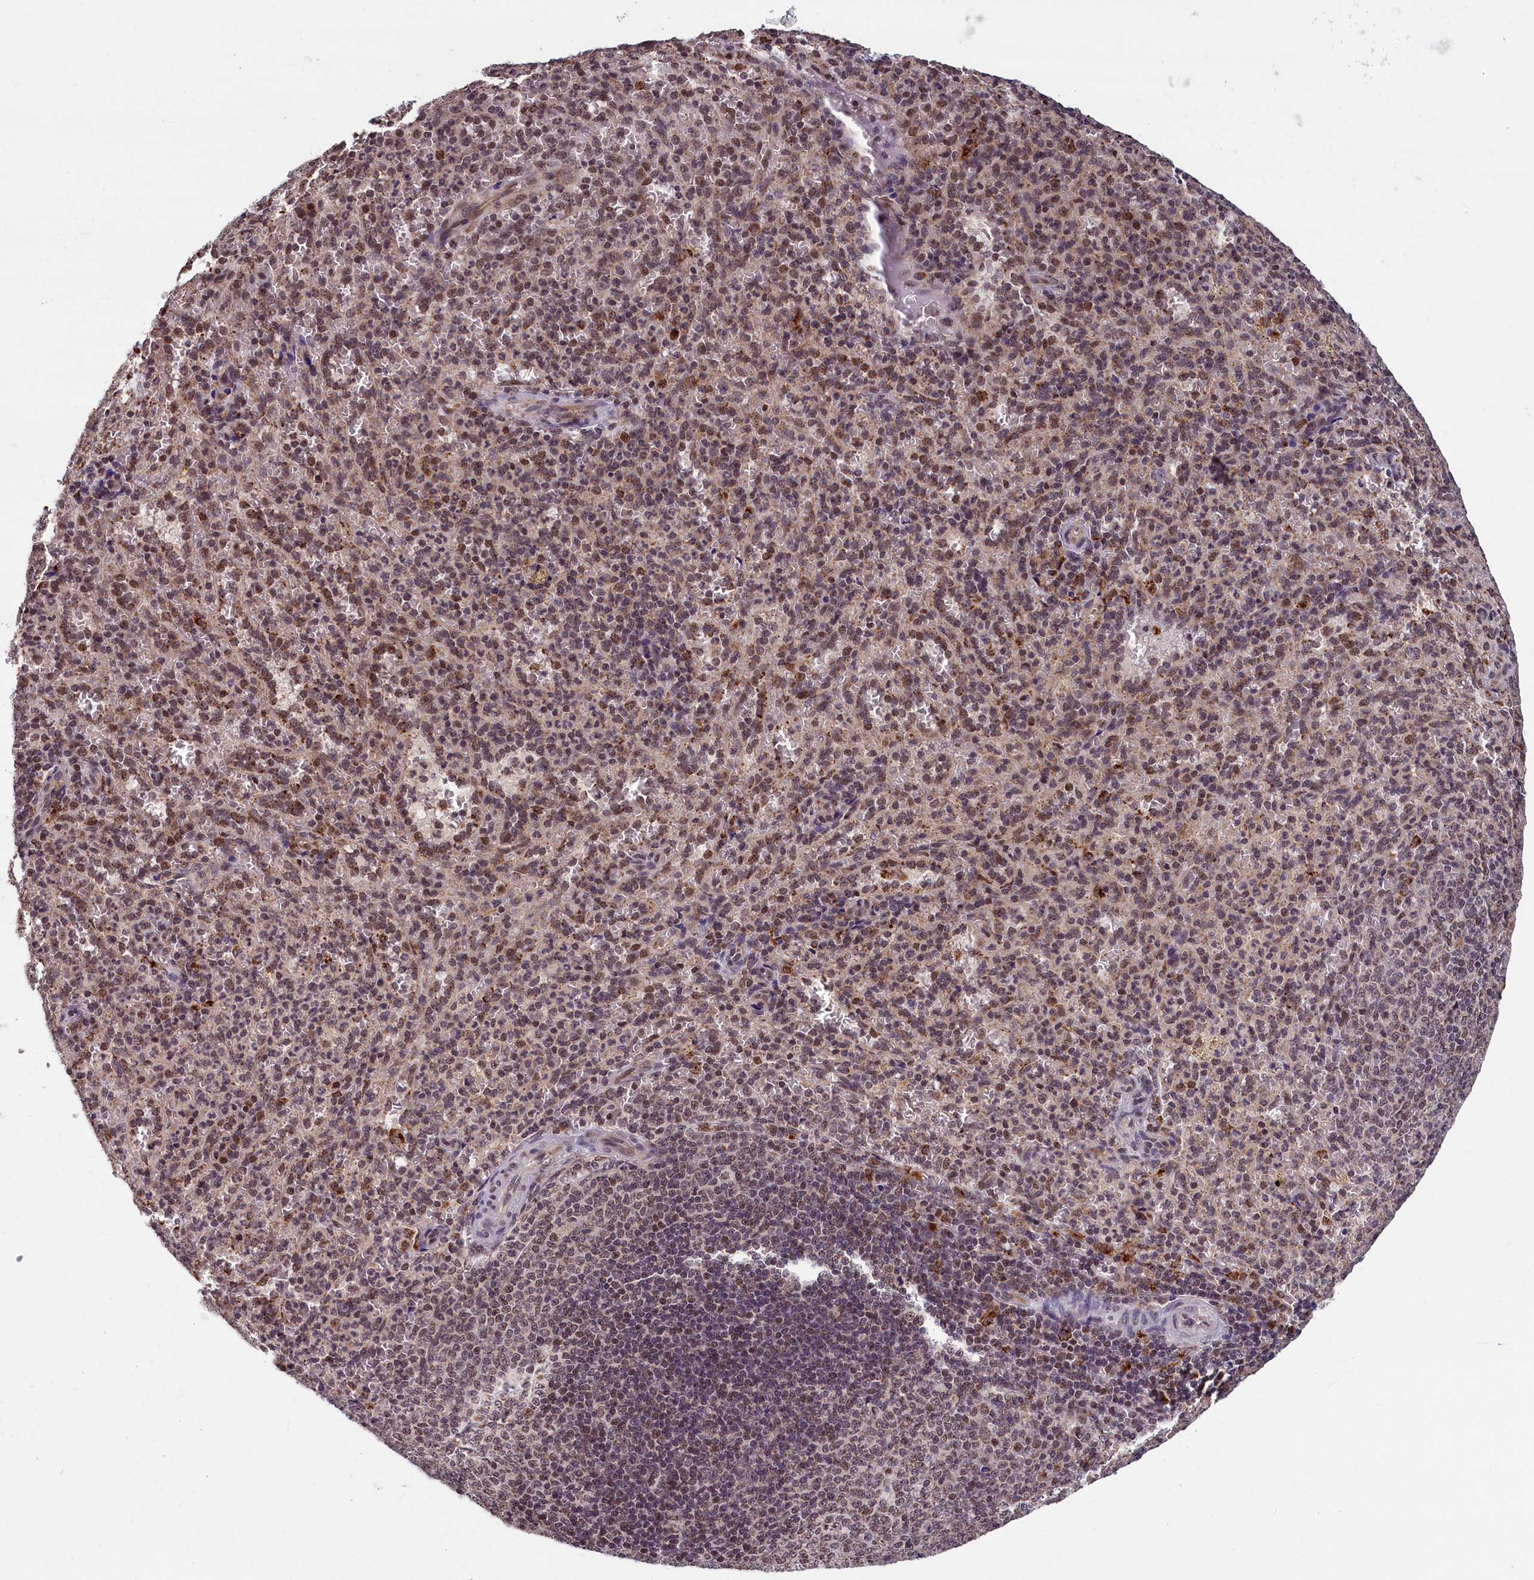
{"staining": {"intensity": "moderate", "quantity": "<25%", "location": "cytoplasmic/membranous,nuclear"}, "tissue": "spleen", "cell_type": "Cells in red pulp", "image_type": "normal", "snomed": [{"axis": "morphology", "description": "Normal tissue, NOS"}, {"axis": "topography", "description": "Spleen"}], "caption": "About <25% of cells in red pulp in normal spleen reveal moderate cytoplasmic/membranous,nuclear protein staining as visualized by brown immunohistochemical staining.", "gene": "KCNK6", "patient": {"sex": "female", "age": 21}}